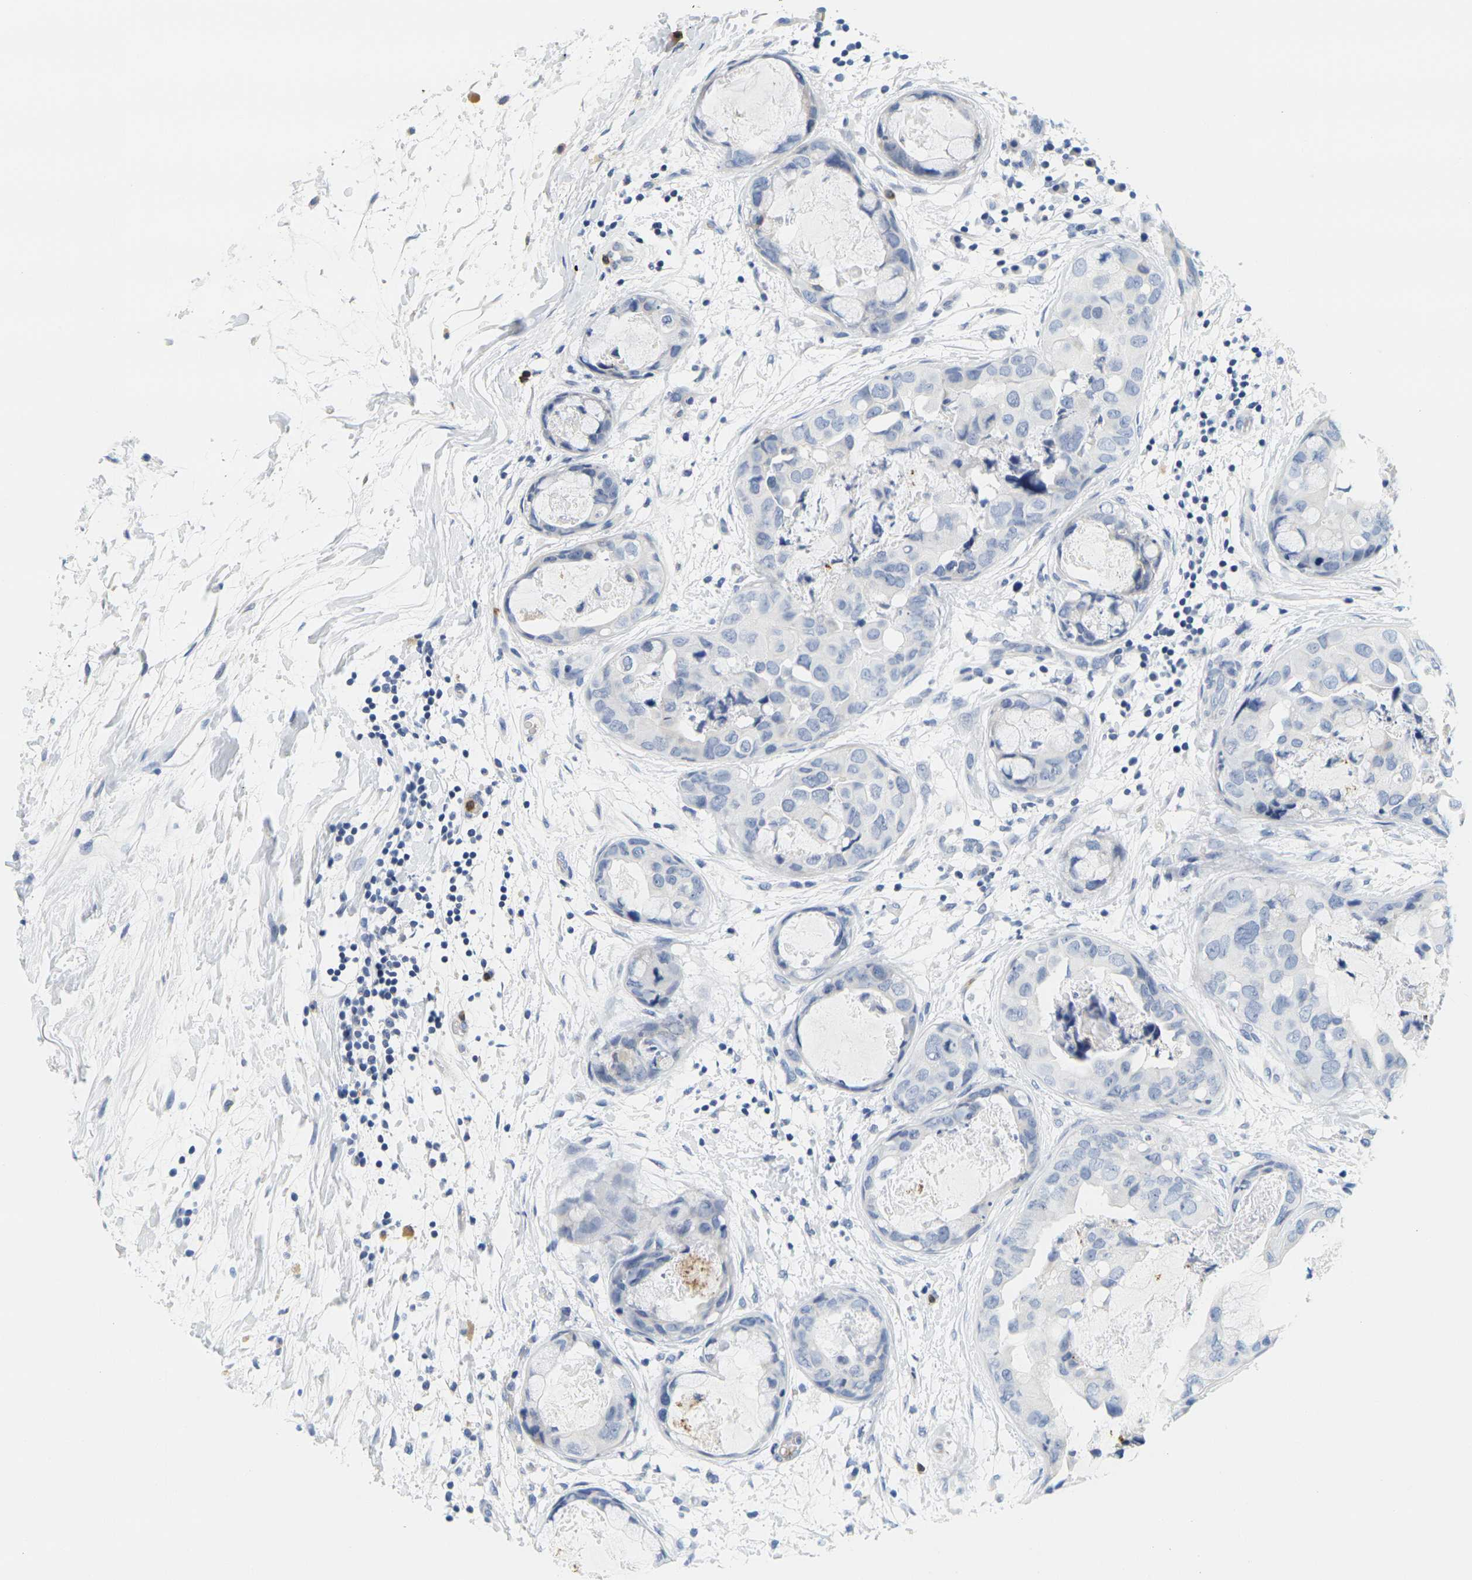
{"staining": {"intensity": "negative", "quantity": "none", "location": "none"}, "tissue": "breast cancer", "cell_type": "Tumor cells", "image_type": "cancer", "snomed": [{"axis": "morphology", "description": "Duct carcinoma"}, {"axis": "topography", "description": "Breast"}], "caption": "Histopathology image shows no significant protein expression in tumor cells of breast infiltrating ductal carcinoma.", "gene": "KLK5", "patient": {"sex": "female", "age": 40}}